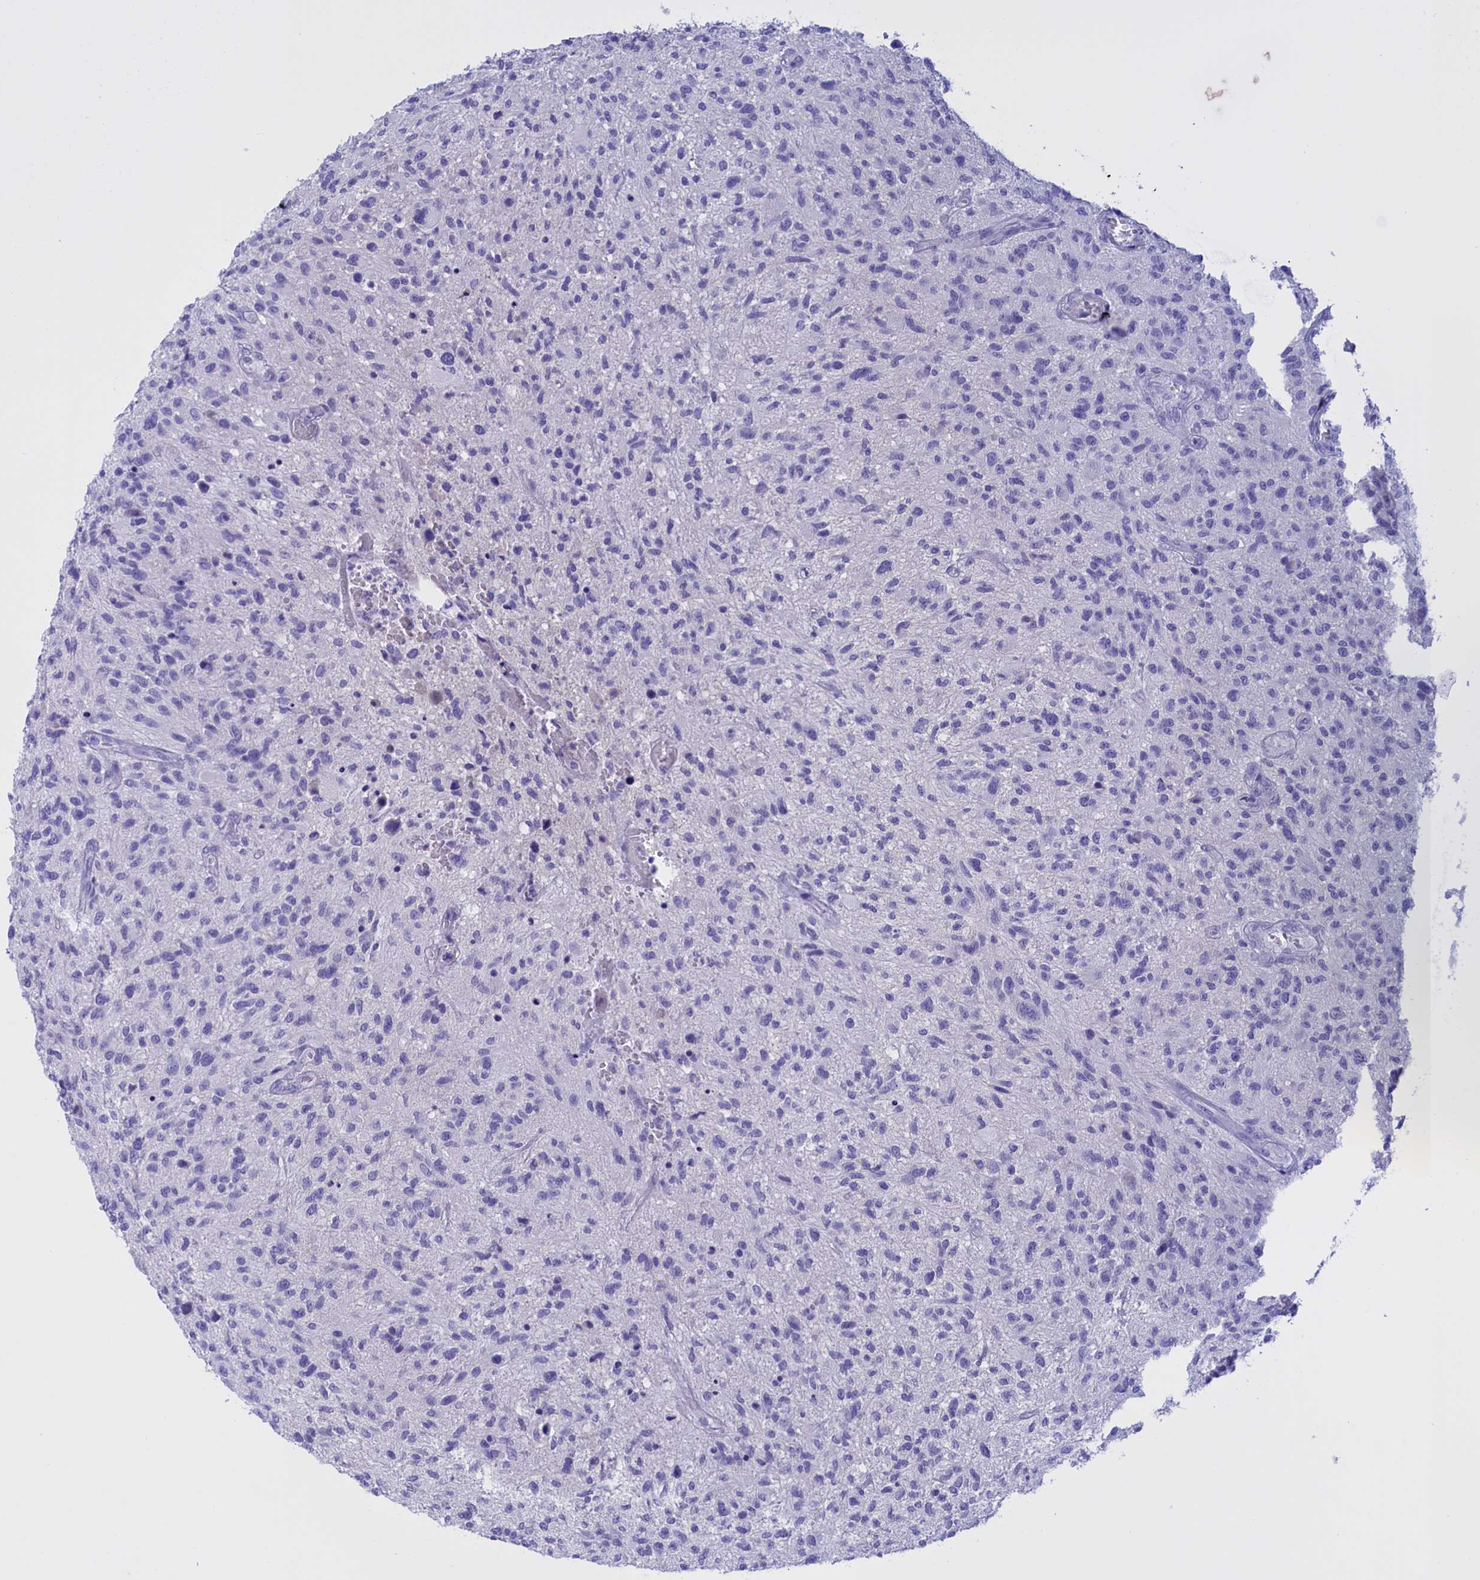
{"staining": {"intensity": "negative", "quantity": "none", "location": "none"}, "tissue": "glioma", "cell_type": "Tumor cells", "image_type": "cancer", "snomed": [{"axis": "morphology", "description": "Glioma, malignant, High grade"}, {"axis": "topography", "description": "Brain"}], "caption": "High magnification brightfield microscopy of malignant glioma (high-grade) stained with DAB (3,3'-diaminobenzidine) (brown) and counterstained with hematoxylin (blue): tumor cells show no significant expression.", "gene": "PROK2", "patient": {"sex": "male", "age": 47}}